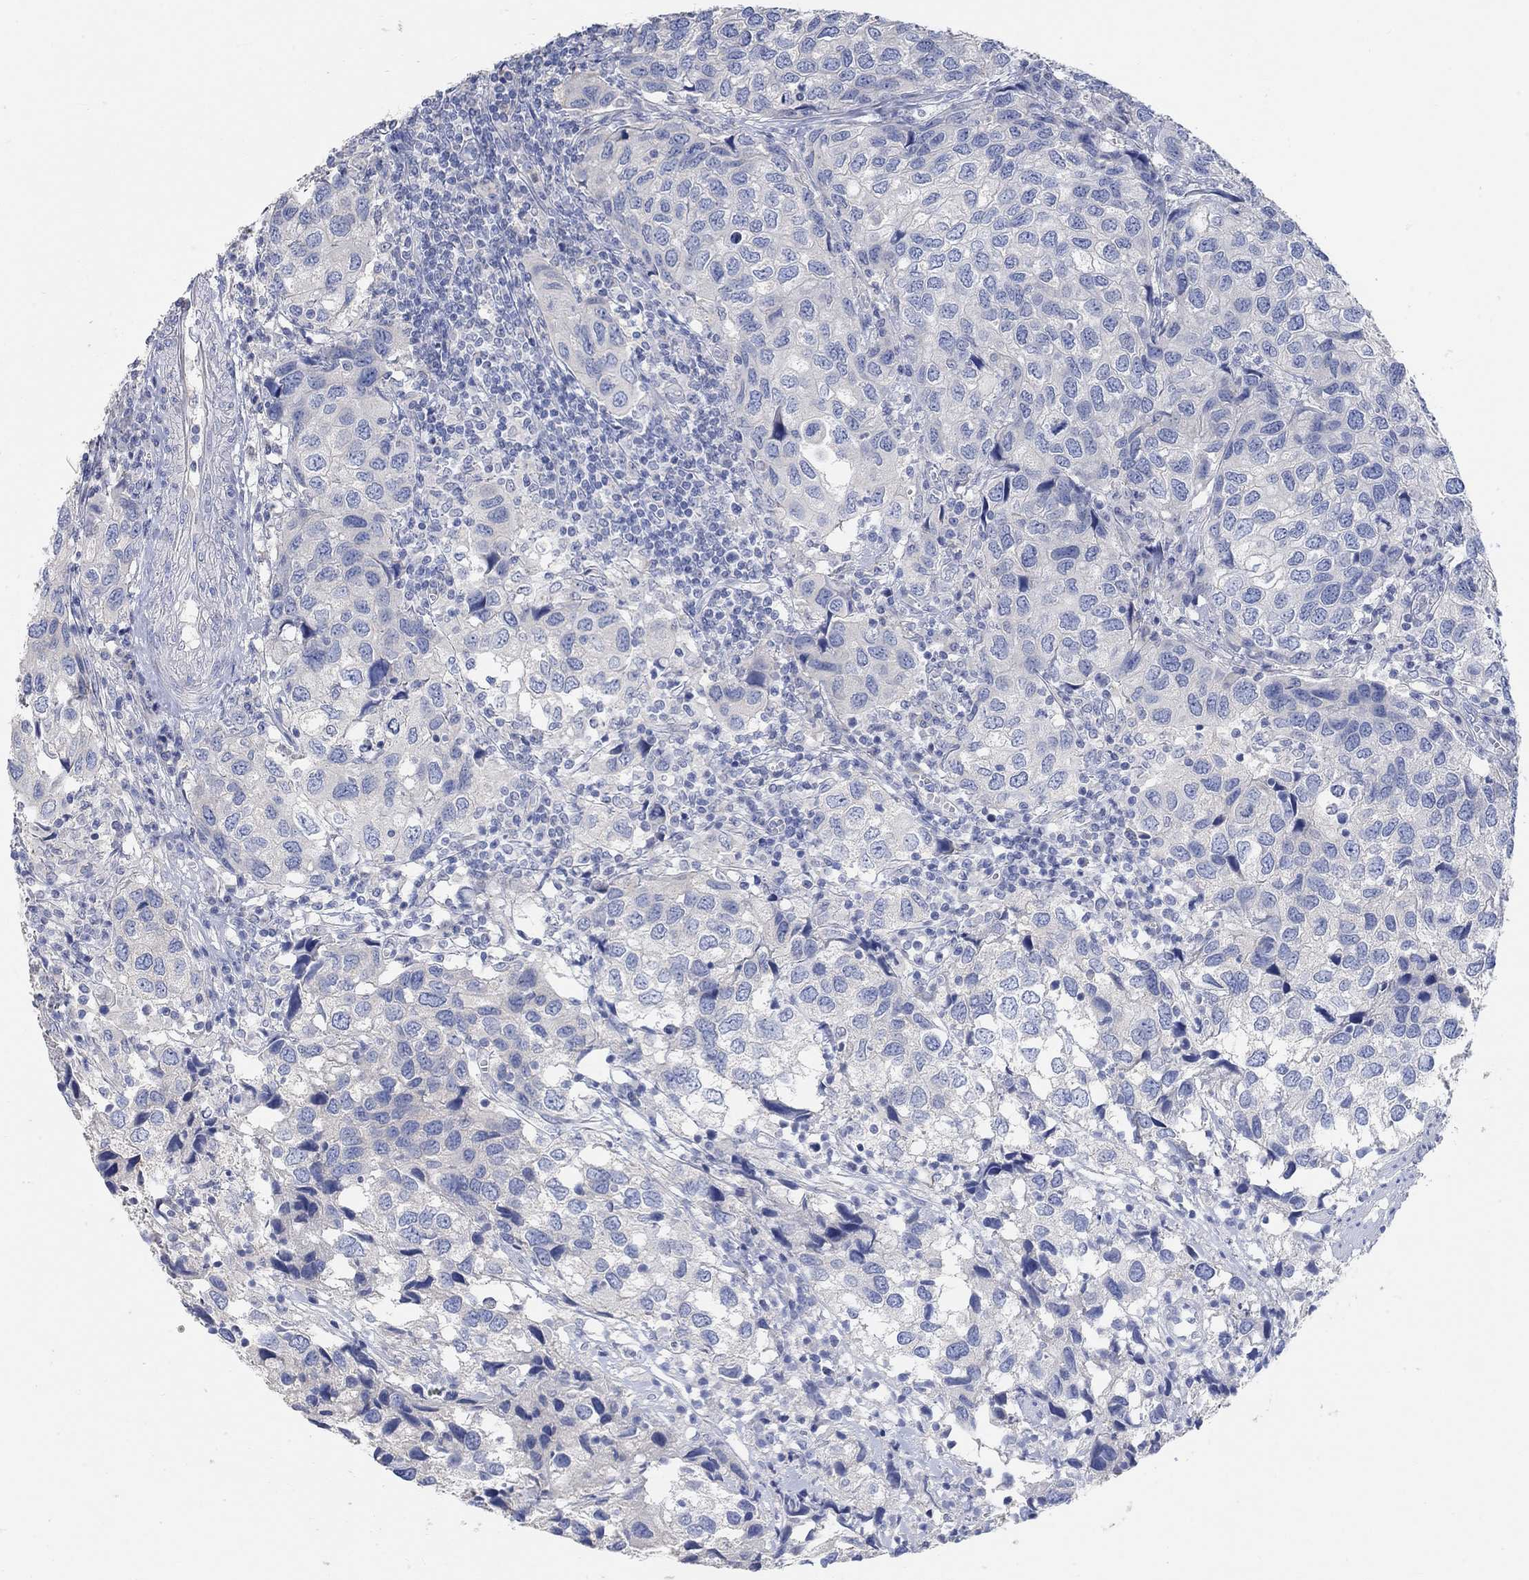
{"staining": {"intensity": "negative", "quantity": "none", "location": "none"}, "tissue": "urothelial cancer", "cell_type": "Tumor cells", "image_type": "cancer", "snomed": [{"axis": "morphology", "description": "Urothelial carcinoma, High grade"}, {"axis": "topography", "description": "Urinary bladder"}], "caption": "Urothelial cancer was stained to show a protein in brown. There is no significant staining in tumor cells.", "gene": "NLRP14", "patient": {"sex": "male", "age": 79}}